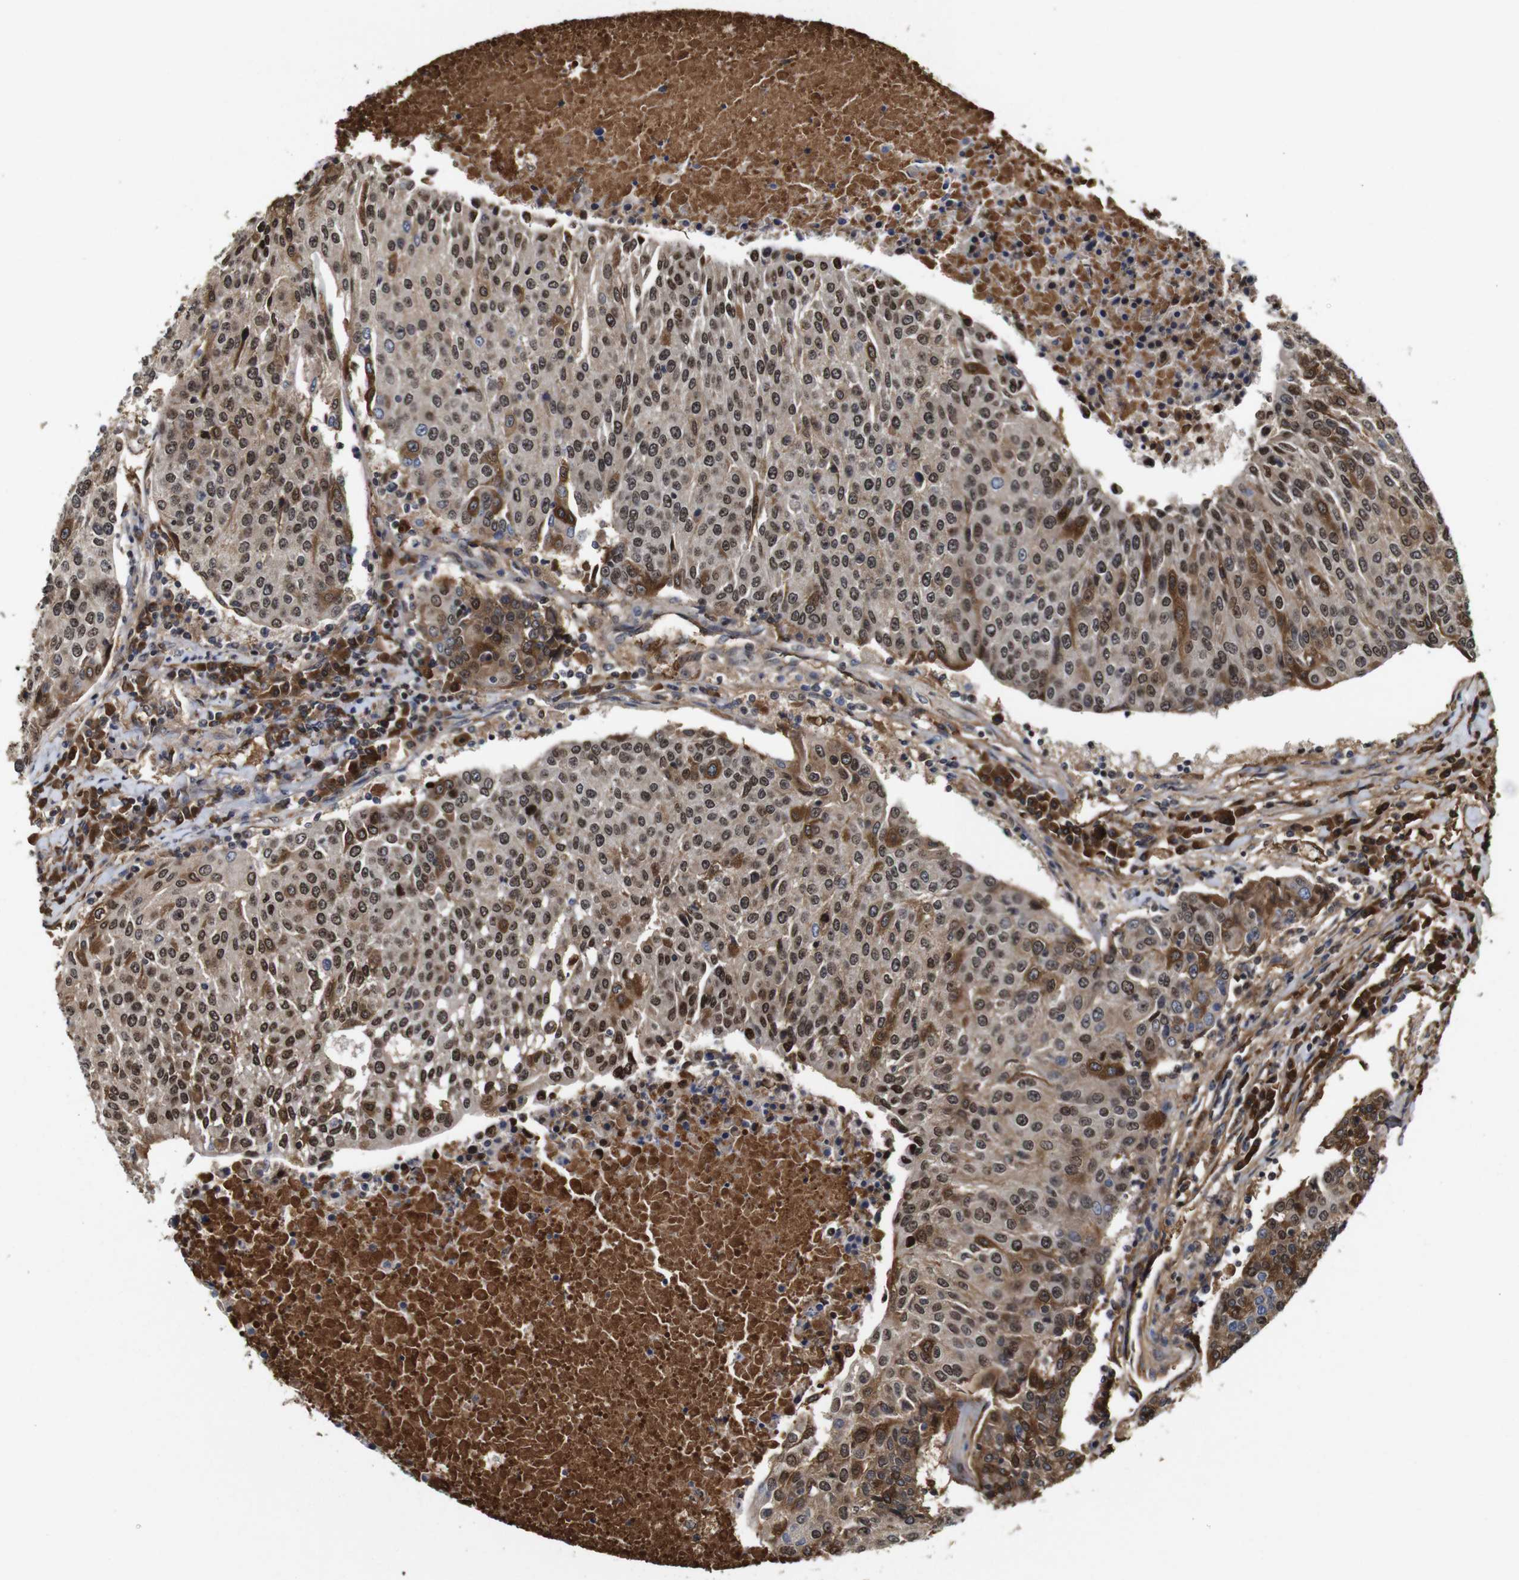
{"staining": {"intensity": "moderate", "quantity": ">75%", "location": "cytoplasmic/membranous,nuclear"}, "tissue": "urothelial cancer", "cell_type": "Tumor cells", "image_type": "cancer", "snomed": [{"axis": "morphology", "description": "Urothelial carcinoma, High grade"}, {"axis": "topography", "description": "Urinary bladder"}], "caption": "Immunohistochemistry of human urothelial cancer displays medium levels of moderate cytoplasmic/membranous and nuclear positivity in approximately >75% of tumor cells. (IHC, brightfield microscopy, high magnification).", "gene": "MYC", "patient": {"sex": "female", "age": 85}}